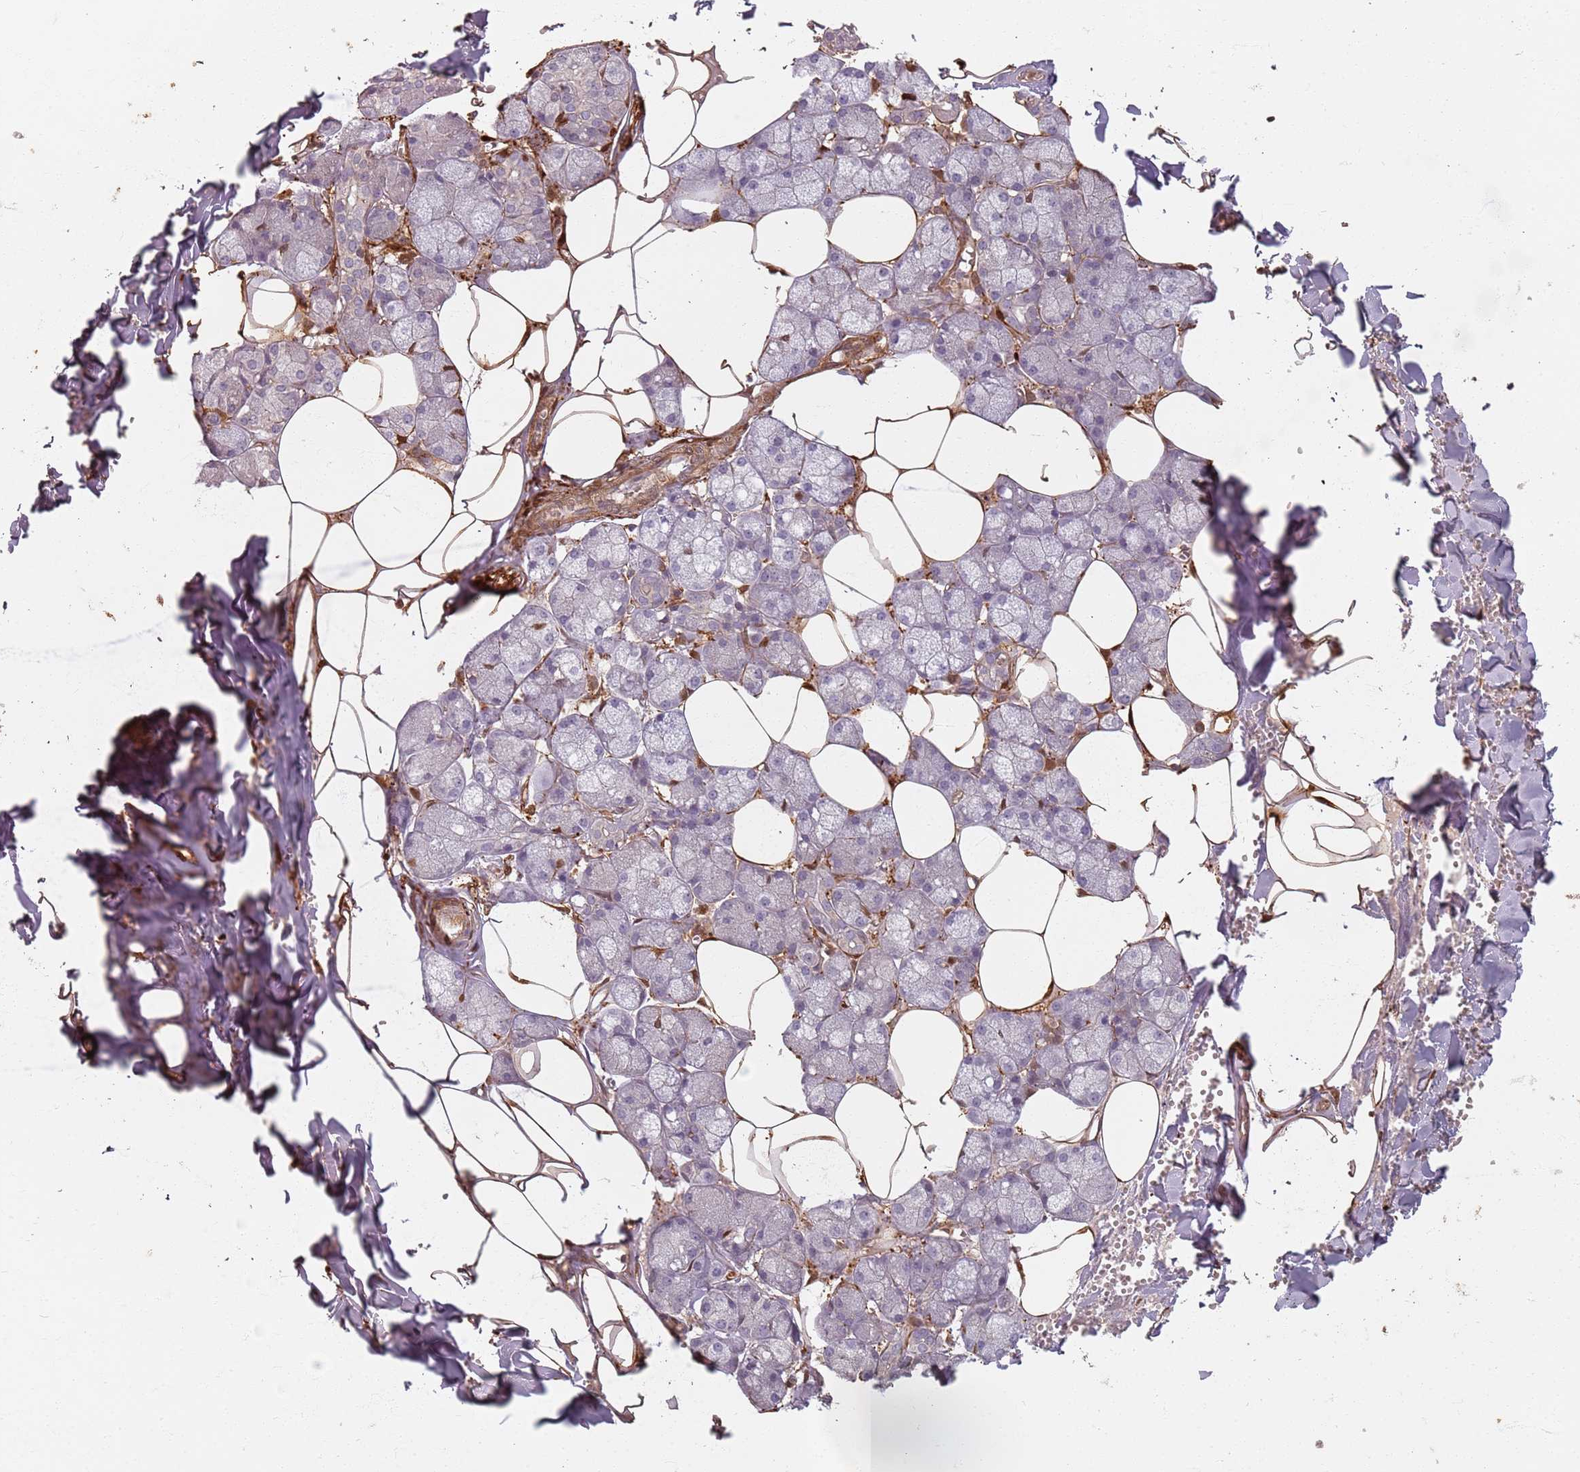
{"staining": {"intensity": "weak", "quantity": "25%-75%", "location": "cytoplasmic/membranous"}, "tissue": "salivary gland", "cell_type": "Glandular cells", "image_type": "normal", "snomed": [{"axis": "morphology", "description": "Normal tissue, NOS"}, {"axis": "topography", "description": "Salivary gland"}], "caption": "Protein analysis of unremarkable salivary gland exhibits weak cytoplasmic/membranous expression in about 25%-75% of glandular cells. The staining was performed using DAB, with brown indicating positive protein expression. Nuclei are stained blue with hematoxylin.", "gene": "SDCCAG8", "patient": {"sex": "male", "age": 62}}